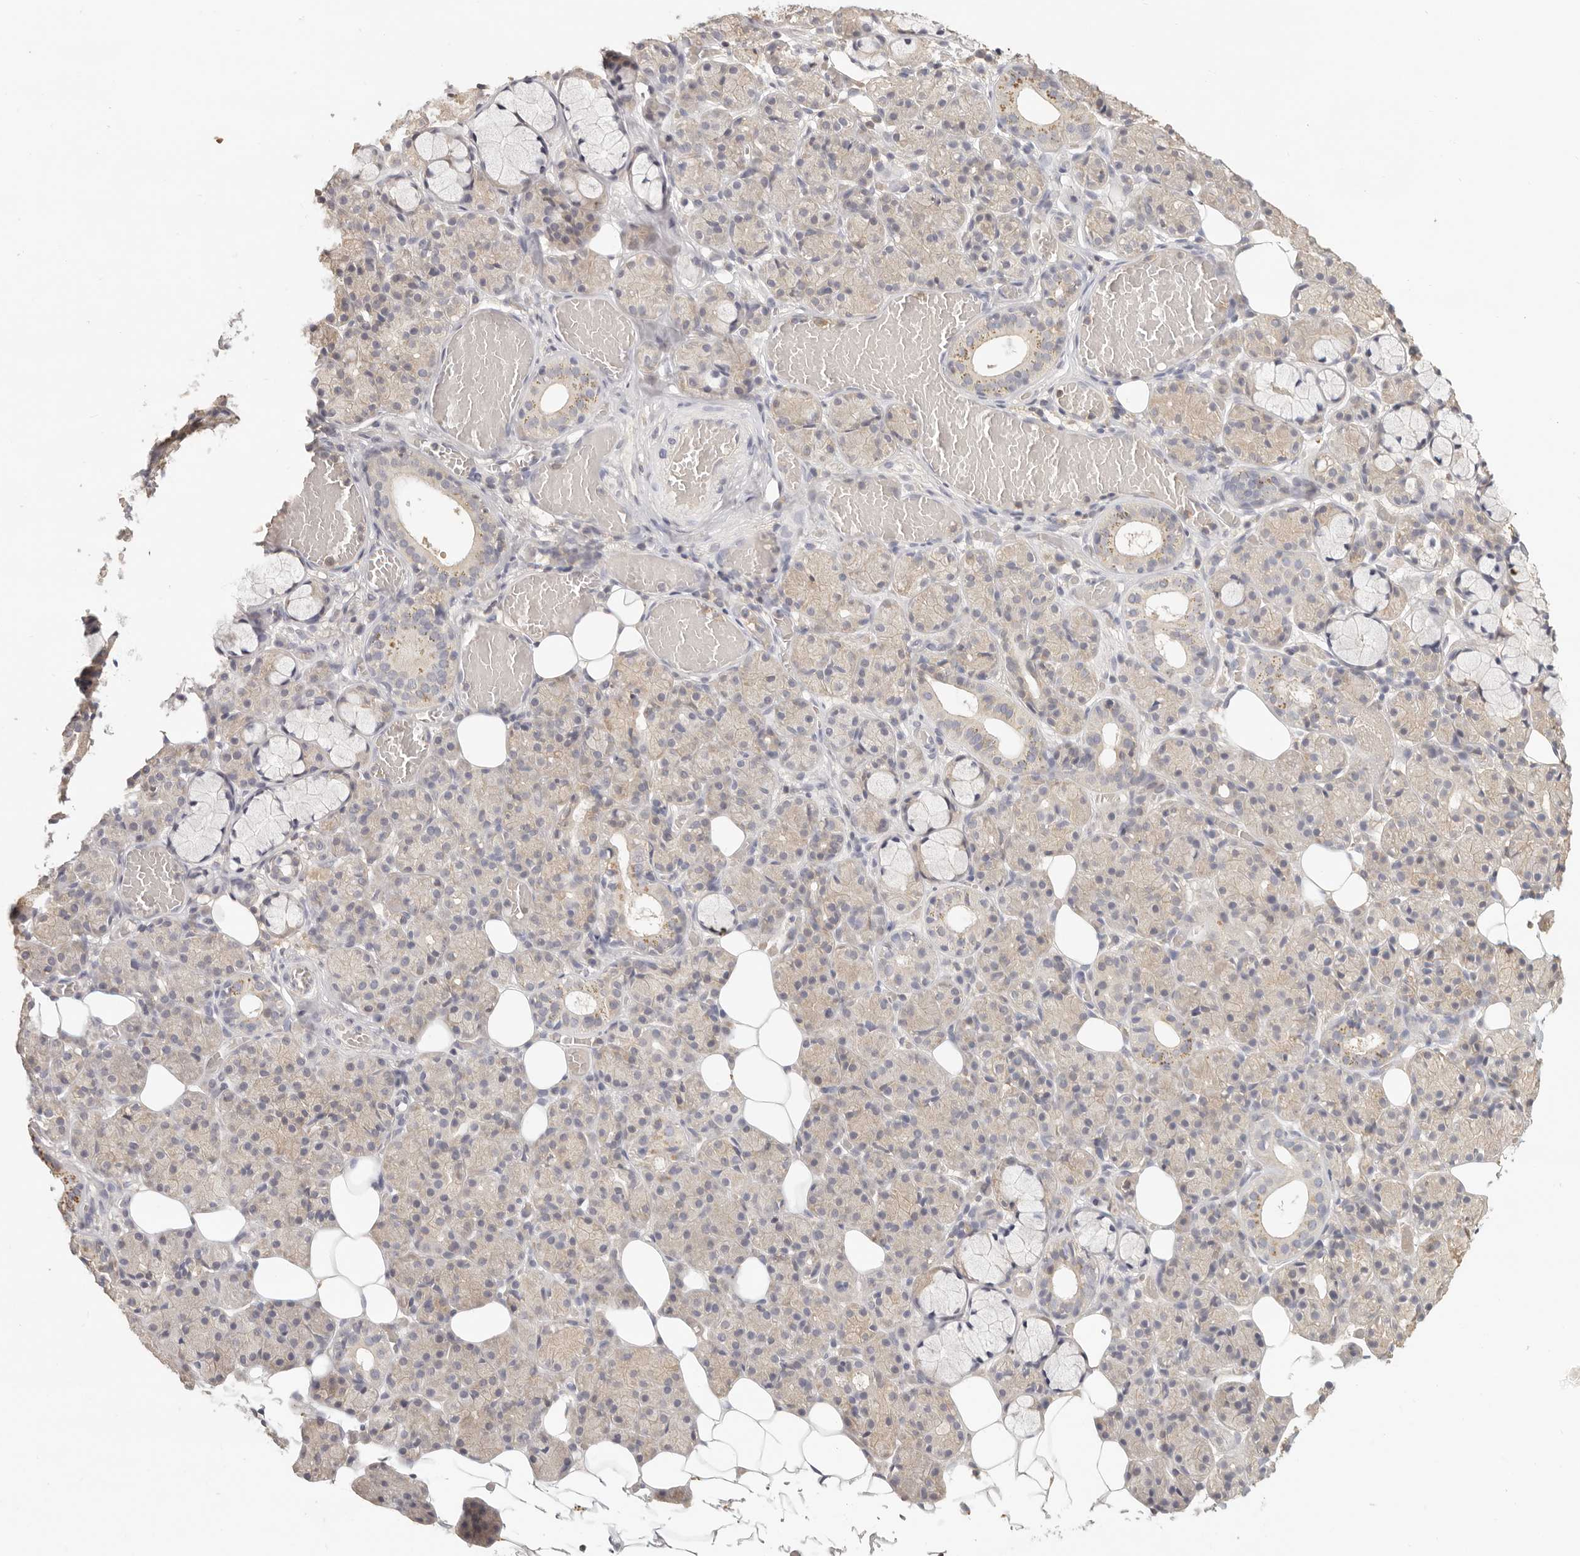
{"staining": {"intensity": "weak", "quantity": "<25%", "location": "cytoplasmic/membranous"}, "tissue": "salivary gland", "cell_type": "Glandular cells", "image_type": "normal", "snomed": [{"axis": "morphology", "description": "Normal tissue, NOS"}, {"axis": "topography", "description": "Salivary gland"}], "caption": "This is a micrograph of immunohistochemistry (IHC) staining of benign salivary gland, which shows no positivity in glandular cells. (Stains: DAB immunohistochemistry with hematoxylin counter stain, Microscopy: brightfield microscopy at high magnification).", "gene": "CSK", "patient": {"sex": "male", "age": 63}}